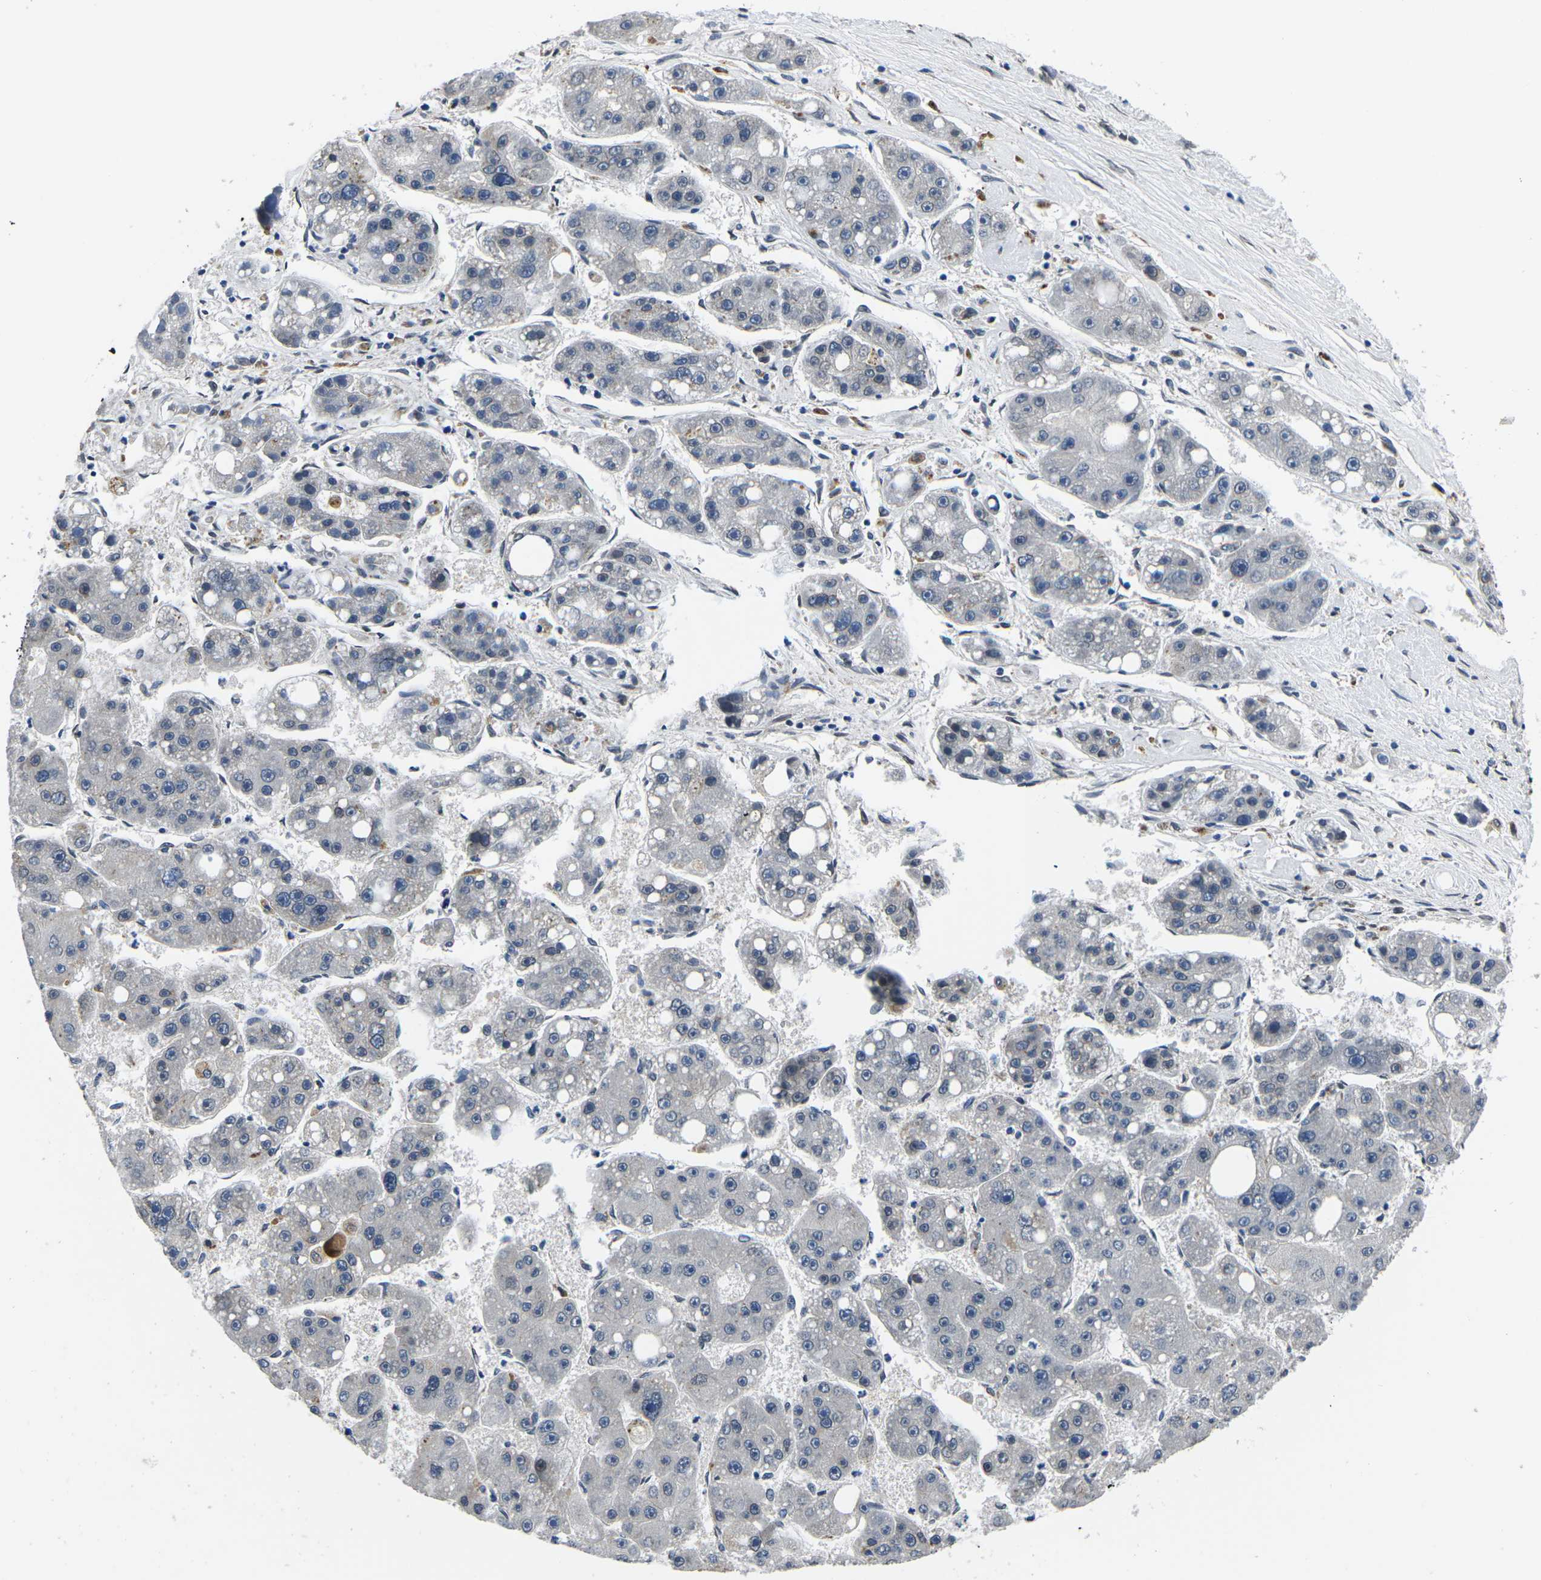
{"staining": {"intensity": "negative", "quantity": "none", "location": "none"}, "tissue": "liver cancer", "cell_type": "Tumor cells", "image_type": "cancer", "snomed": [{"axis": "morphology", "description": "Carcinoma, Hepatocellular, NOS"}, {"axis": "topography", "description": "Liver"}], "caption": "An image of liver cancer stained for a protein reveals no brown staining in tumor cells. The staining was performed using DAB (3,3'-diaminobenzidine) to visualize the protein expression in brown, while the nuclei were stained in blue with hematoxylin (Magnification: 20x).", "gene": "SNX10", "patient": {"sex": "female", "age": 61}}